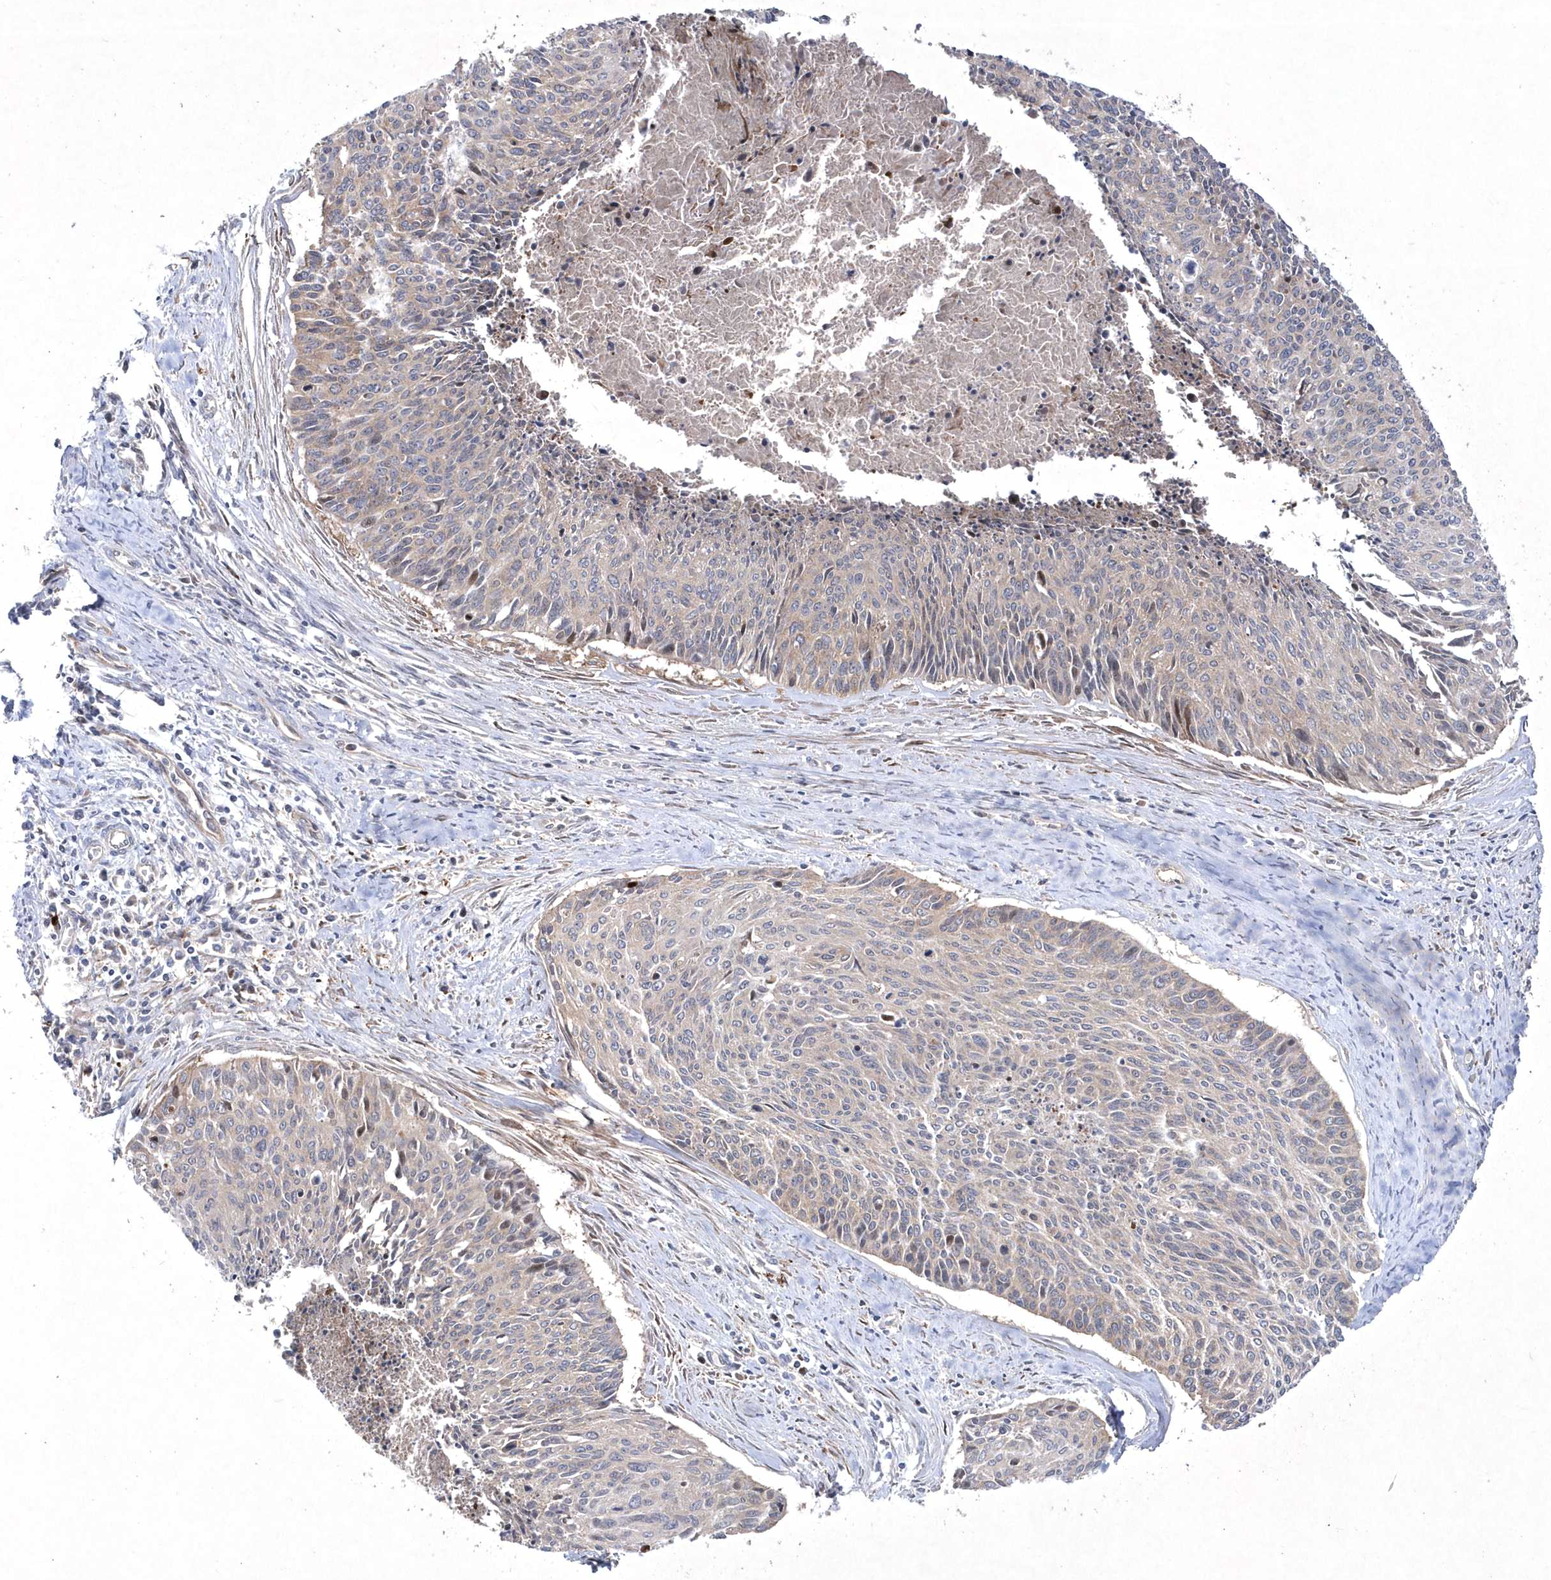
{"staining": {"intensity": "negative", "quantity": "none", "location": "none"}, "tissue": "cervical cancer", "cell_type": "Tumor cells", "image_type": "cancer", "snomed": [{"axis": "morphology", "description": "Squamous cell carcinoma, NOS"}, {"axis": "topography", "description": "Cervix"}], "caption": "Immunohistochemical staining of cervical cancer displays no significant positivity in tumor cells.", "gene": "DSPP", "patient": {"sex": "female", "age": 55}}